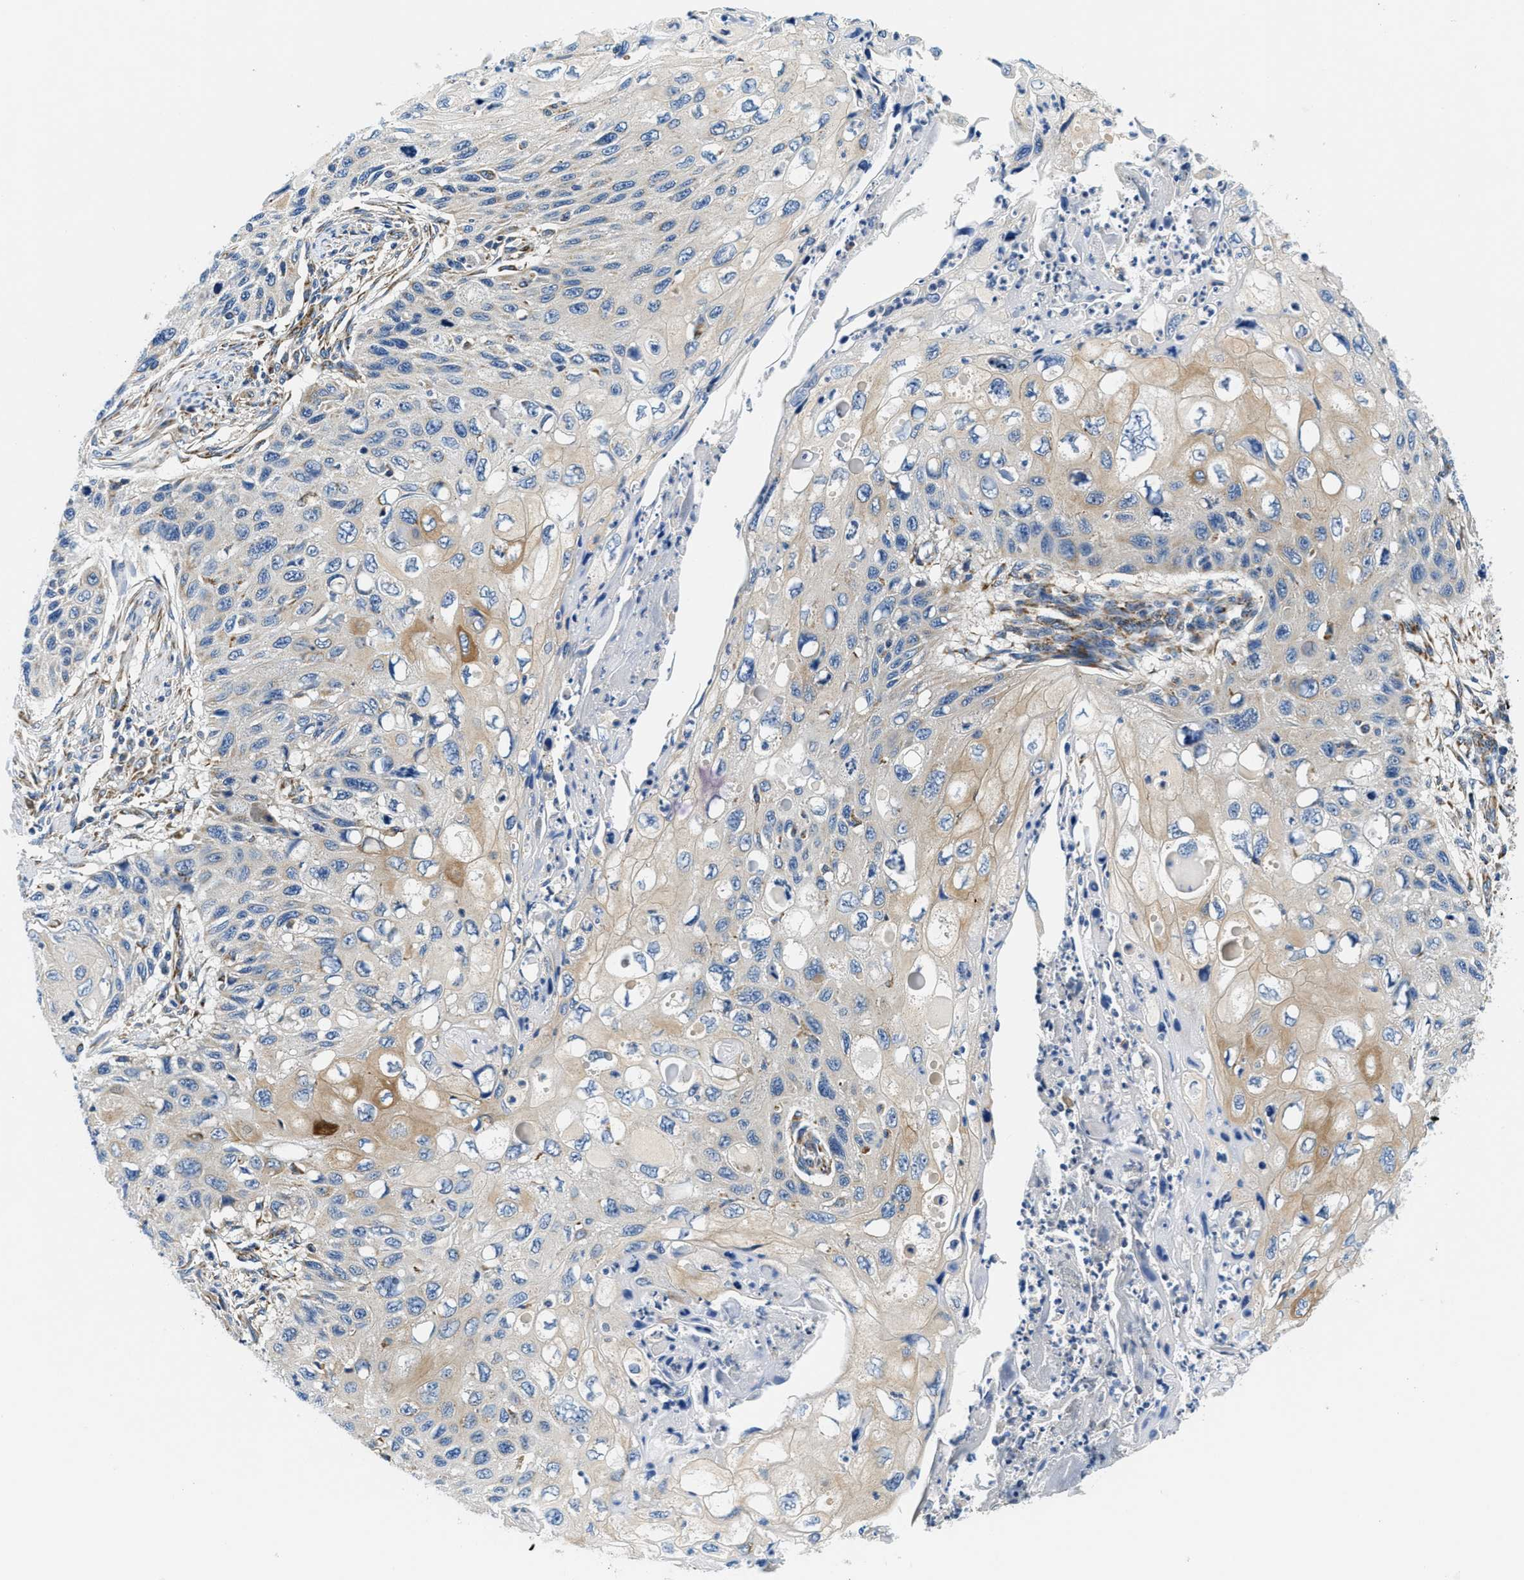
{"staining": {"intensity": "weak", "quantity": "<25%", "location": "cytoplasmic/membranous"}, "tissue": "cervical cancer", "cell_type": "Tumor cells", "image_type": "cancer", "snomed": [{"axis": "morphology", "description": "Squamous cell carcinoma, NOS"}, {"axis": "topography", "description": "Cervix"}], "caption": "Immunohistochemistry (IHC) image of neoplastic tissue: human cervical cancer (squamous cell carcinoma) stained with DAB displays no significant protein expression in tumor cells.", "gene": "SAMD4B", "patient": {"sex": "female", "age": 70}}